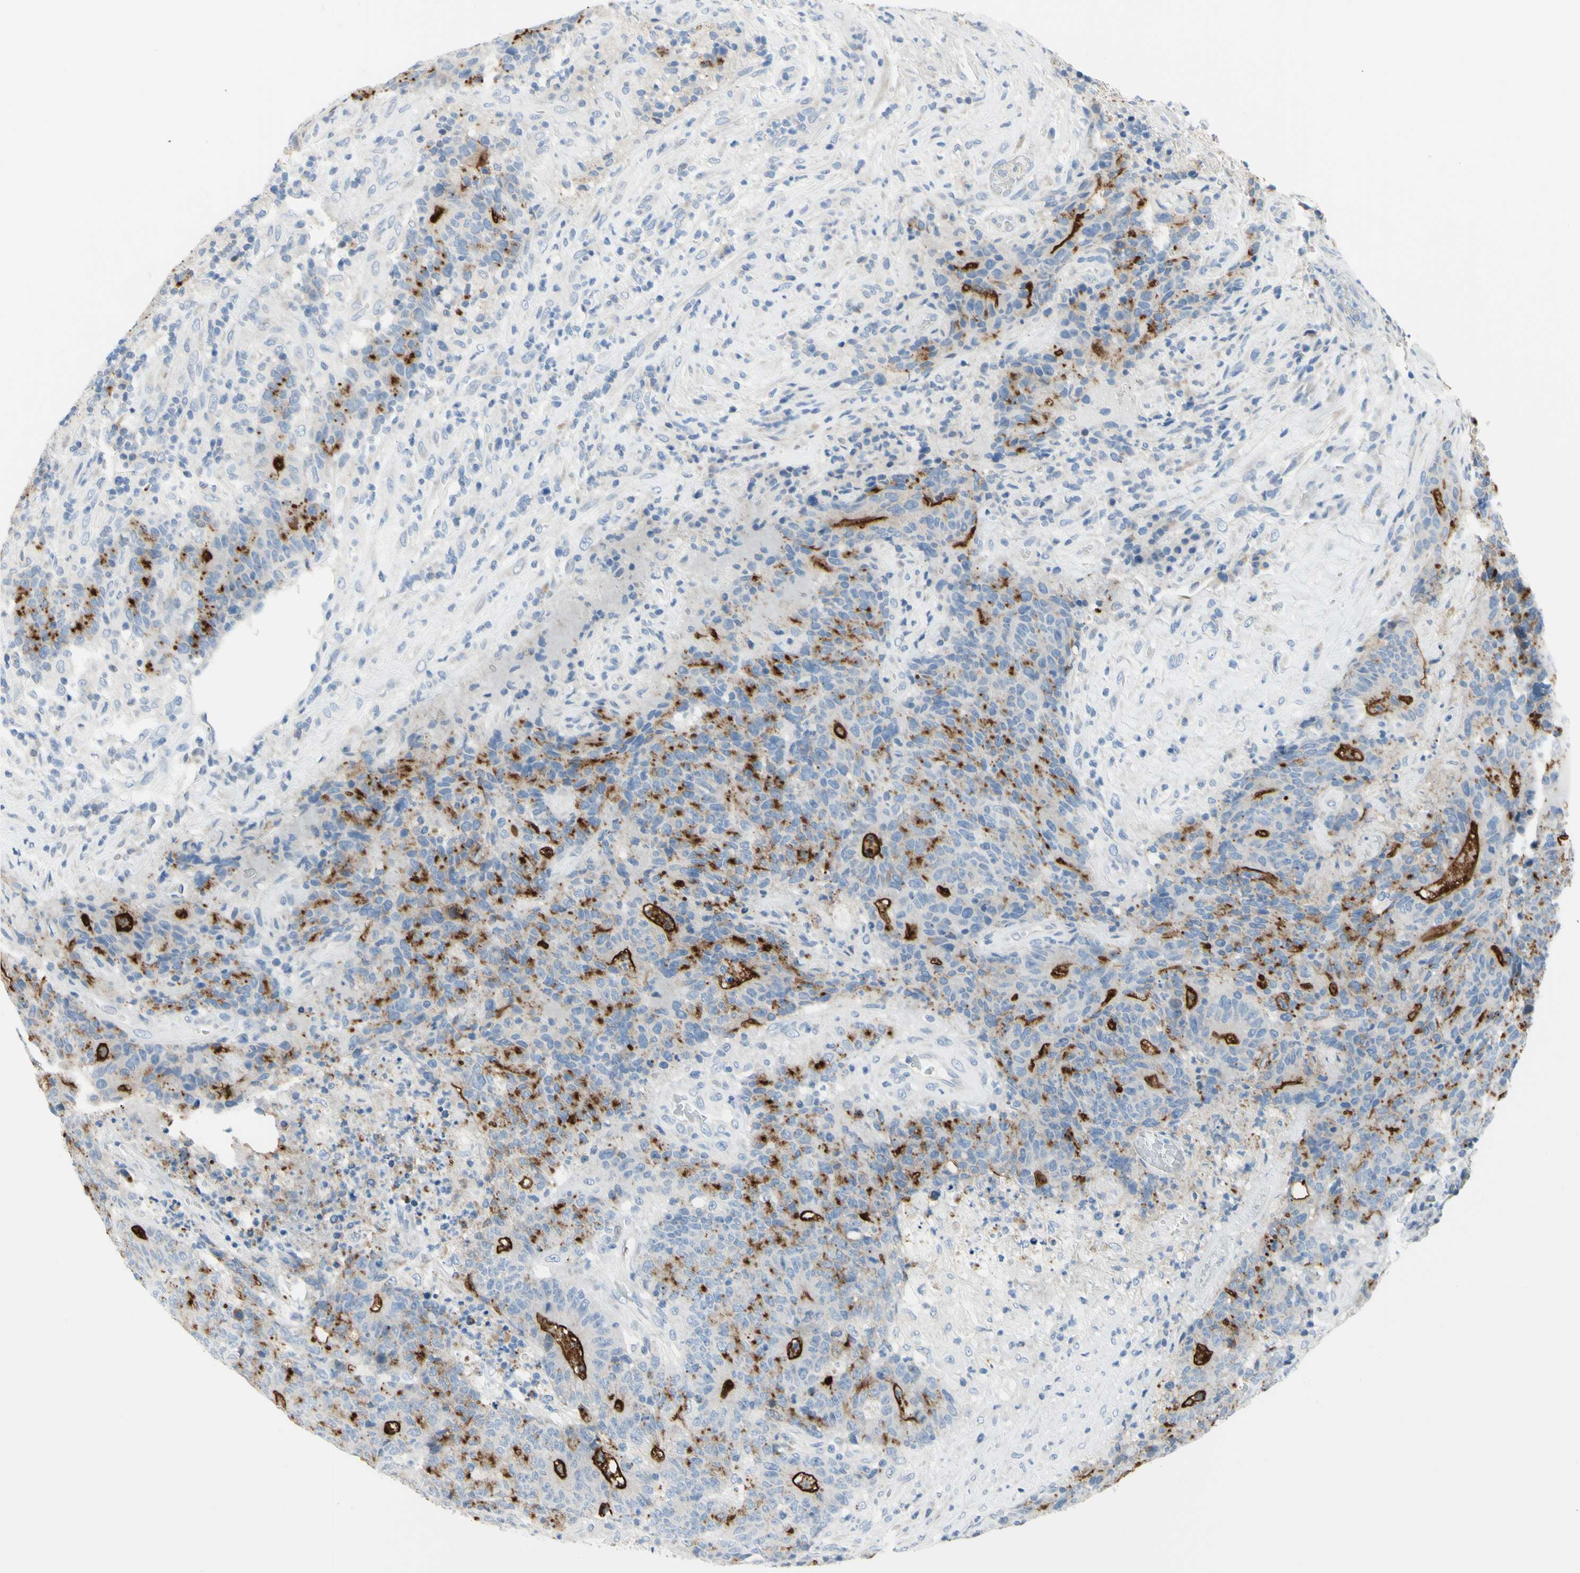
{"staining": {"intensity": "weak", "quantity": ">75%", "location": "cytoplasmic/membranous"}, "tissue": "colorectal cancer", "cell_type": "Tumor cells", "image_type": "cancer", "snomed": [{"axis": "morphology", "description": "Normal tissue, NOS"}, {"axis": "morphology", "description": "Adenocarcinoma, NOS"}, {"axis": "topography", "description": "Colon"}], "caption": "Immunohistochemistry (IHC) image of neoplastic tissue: colorectal cancer stained using immunohistochemistry (IHC) demonstrates low levels of weak protein expression localized specifically in the cytoplasmic/membranous of tumor cells, appearing as a cytoplasmic/membranous brown color.", "gene": "MUC1", "patient": {"sex": "female", "age": 75}}